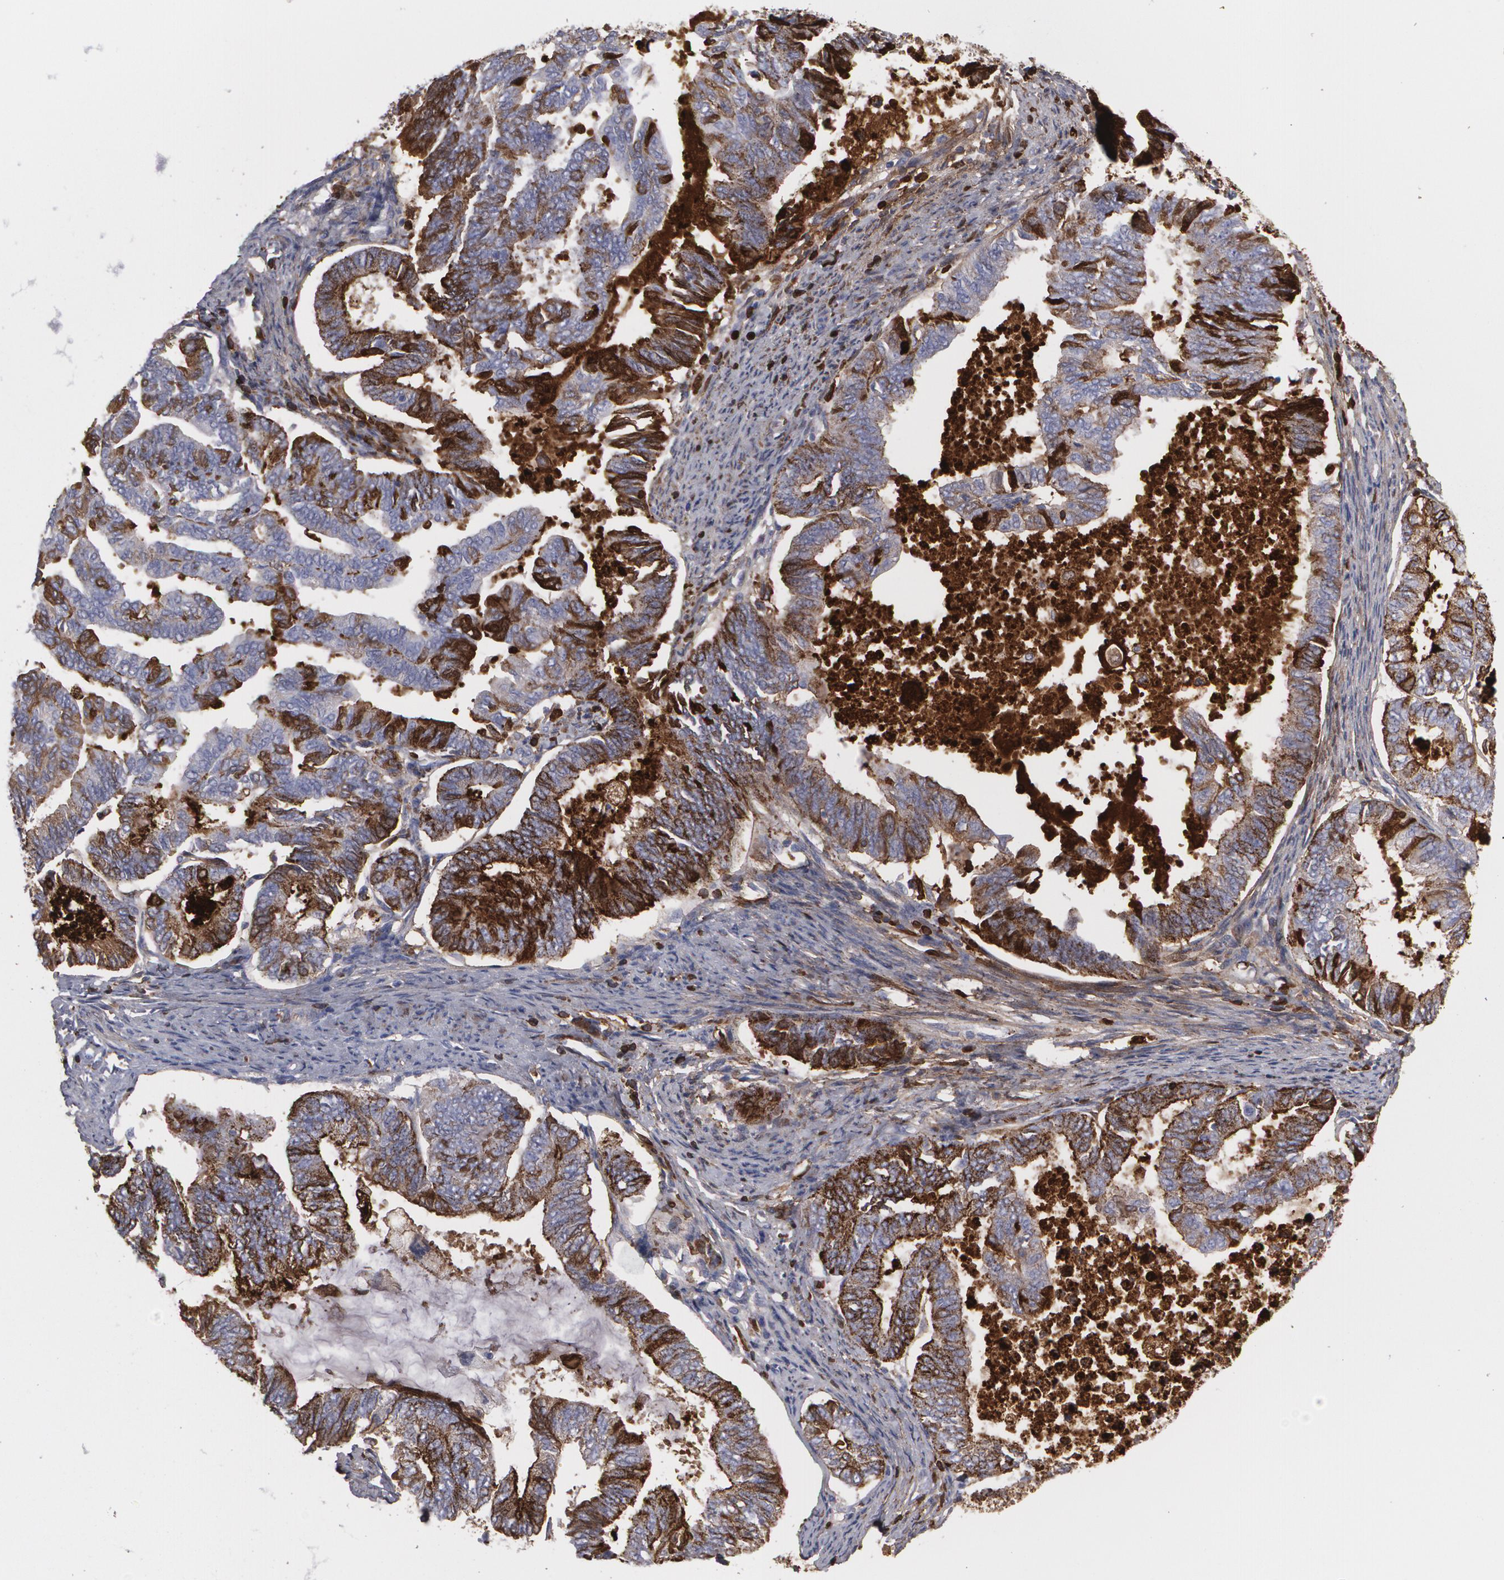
{"staining": {"intensity": "moderate", "quantity": "<25%", "location": "cytoplasmic/membranous"}, "tissue": "endometrial cancer", "cell_type": "Tumor cells", "image_type": "cancer", "snomed": [{"axis": "morphology", "description": "Adenocarcinoma, NOS"}, {"axis": "topography", "description": "Endometrium"}], "caption": "This micrograph demonstrates immunohistochemistry staining of endometrial cancer, with low moderate cytoplasmic/membranous expression in approximately <25% of tumor cells.", "gene": "FBLN1", "patient": {"sex": "female", "age": 86}}